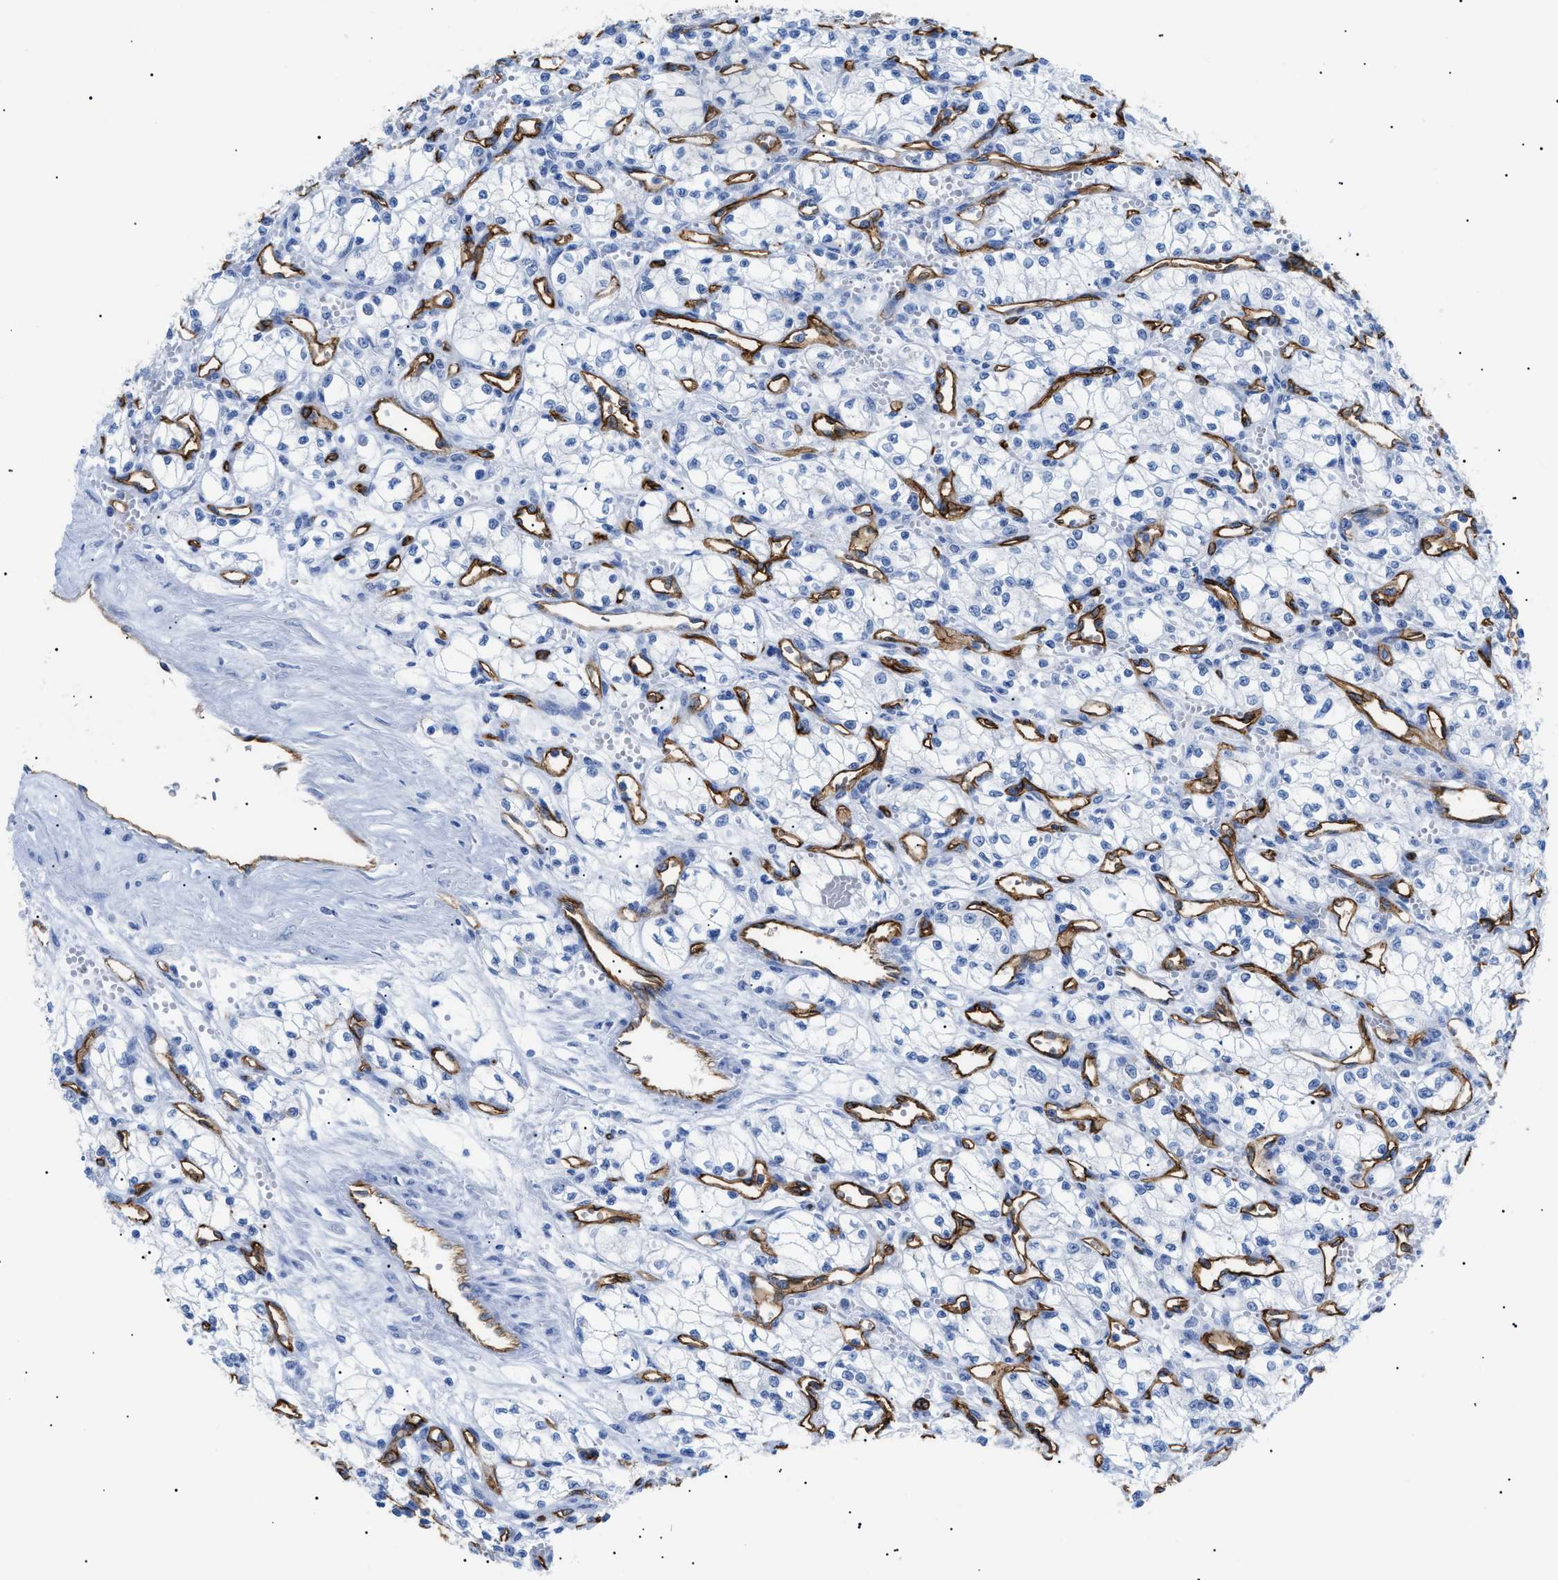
{"staining": {"intensity": "negative", "quantity": "none", "location": "none"}, "tissue": "renal cancer", "cell_type": "Tumor cells", "image_type": "cancer", "snomed": [{"axis": "morphology", "description": "Normal tissue, NOS"}, {"axis": "morphology", "description": "Adenocarcinoma, NOS"}, {"axis": "topography", "description": "Kidney"}], "caption": "This is an immunohistochemistry (IHC) histopathology image of human renal adenocarcinoma. There is no staining in tumor cells.", "gene": "PODXL", "patient": {"sex": "male", "age": 59}}